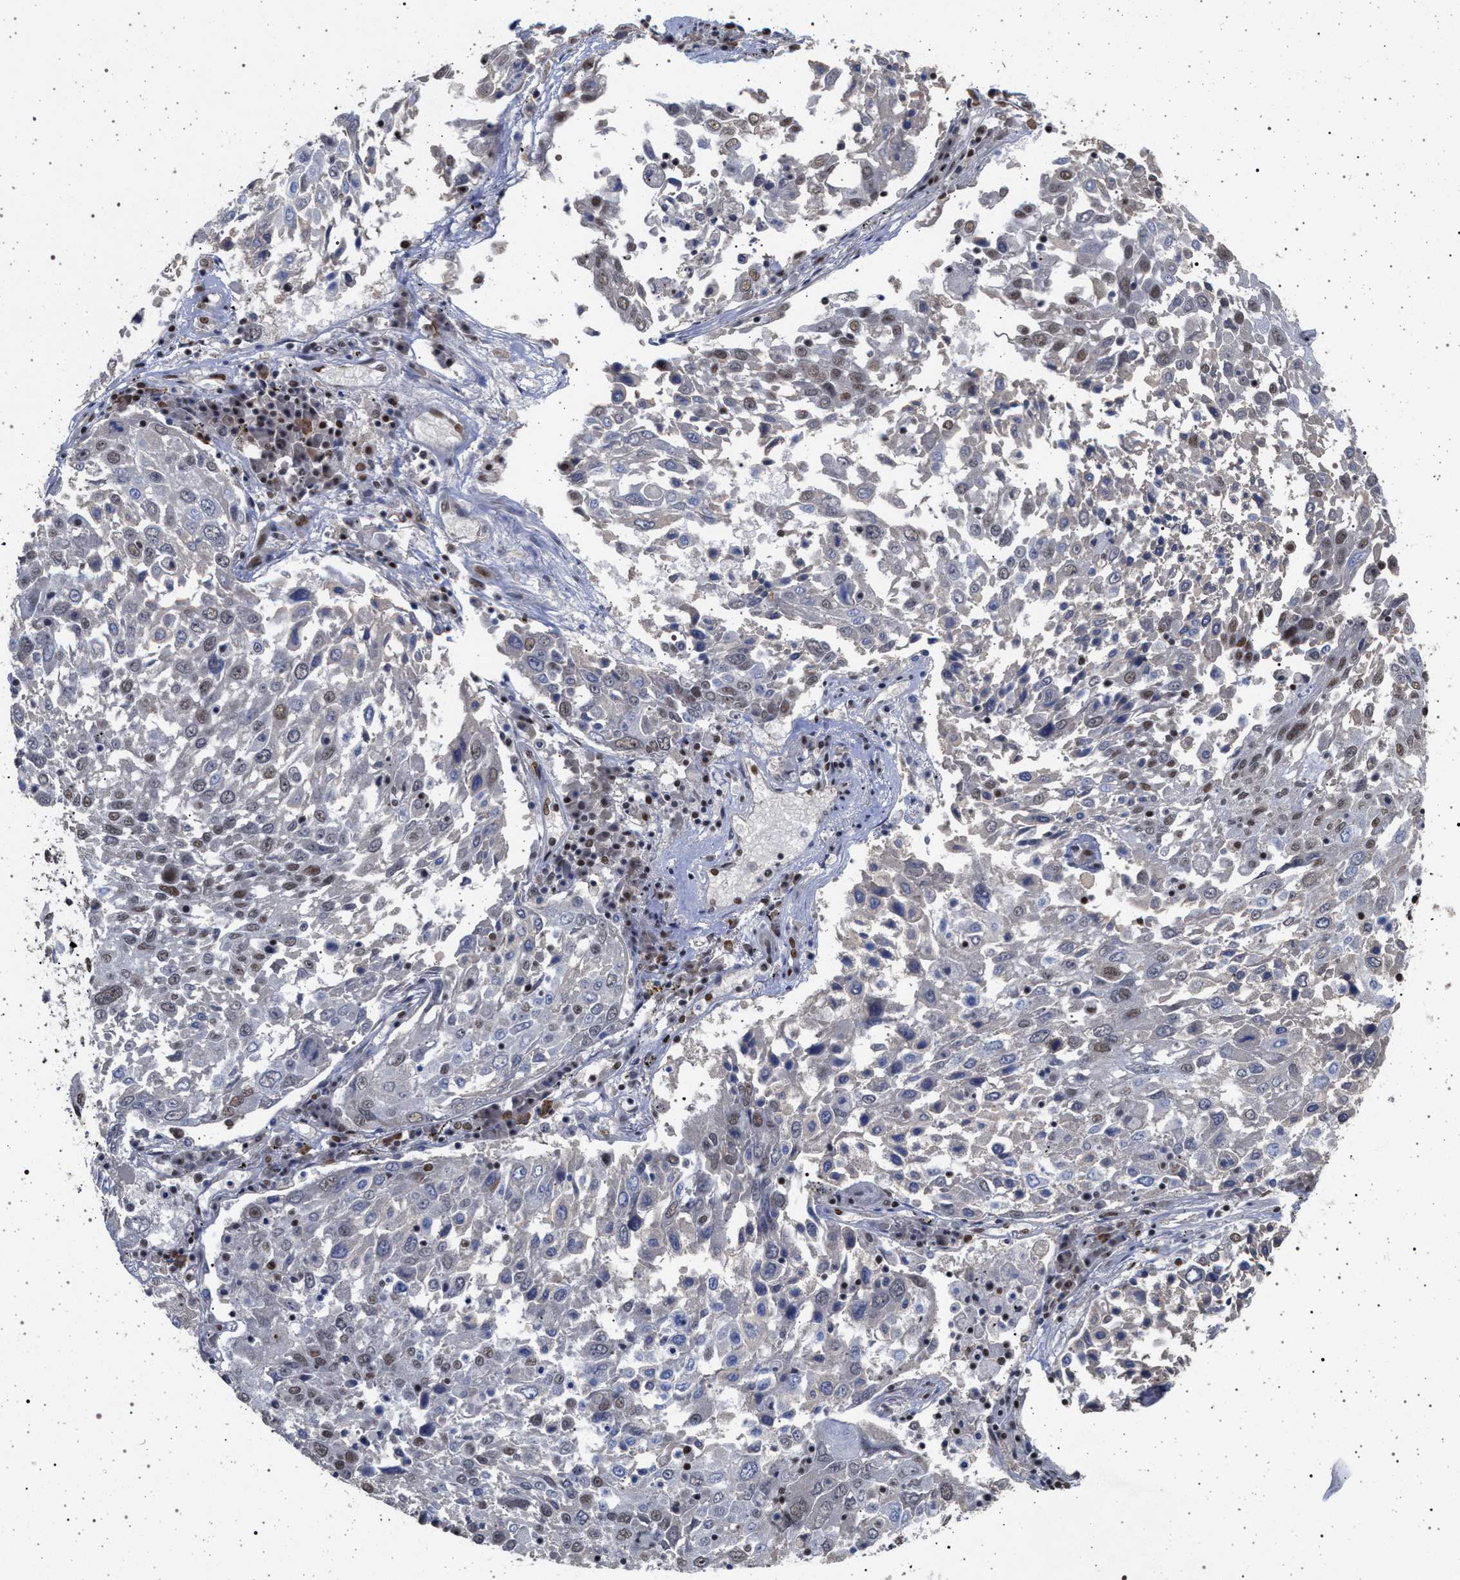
{"staining": {"intensity": "weak", "quantity": "<25%", "location": "nuclear"}, "tissue": "lung cancer", "cell_type": "Tumor cells", "image_type": "cancer", "snomed": [{"axis": "morphology", "description": "Squamous cell carcinoma, NOS"}, {"axis": "topography", "description": "Lung"}], "caption": "The image shows no staining of tumor cells in lung cancer (squamous cell carcinoma).", "gene": "PHF12", "patient": {"sex": "male", "age": 65}}